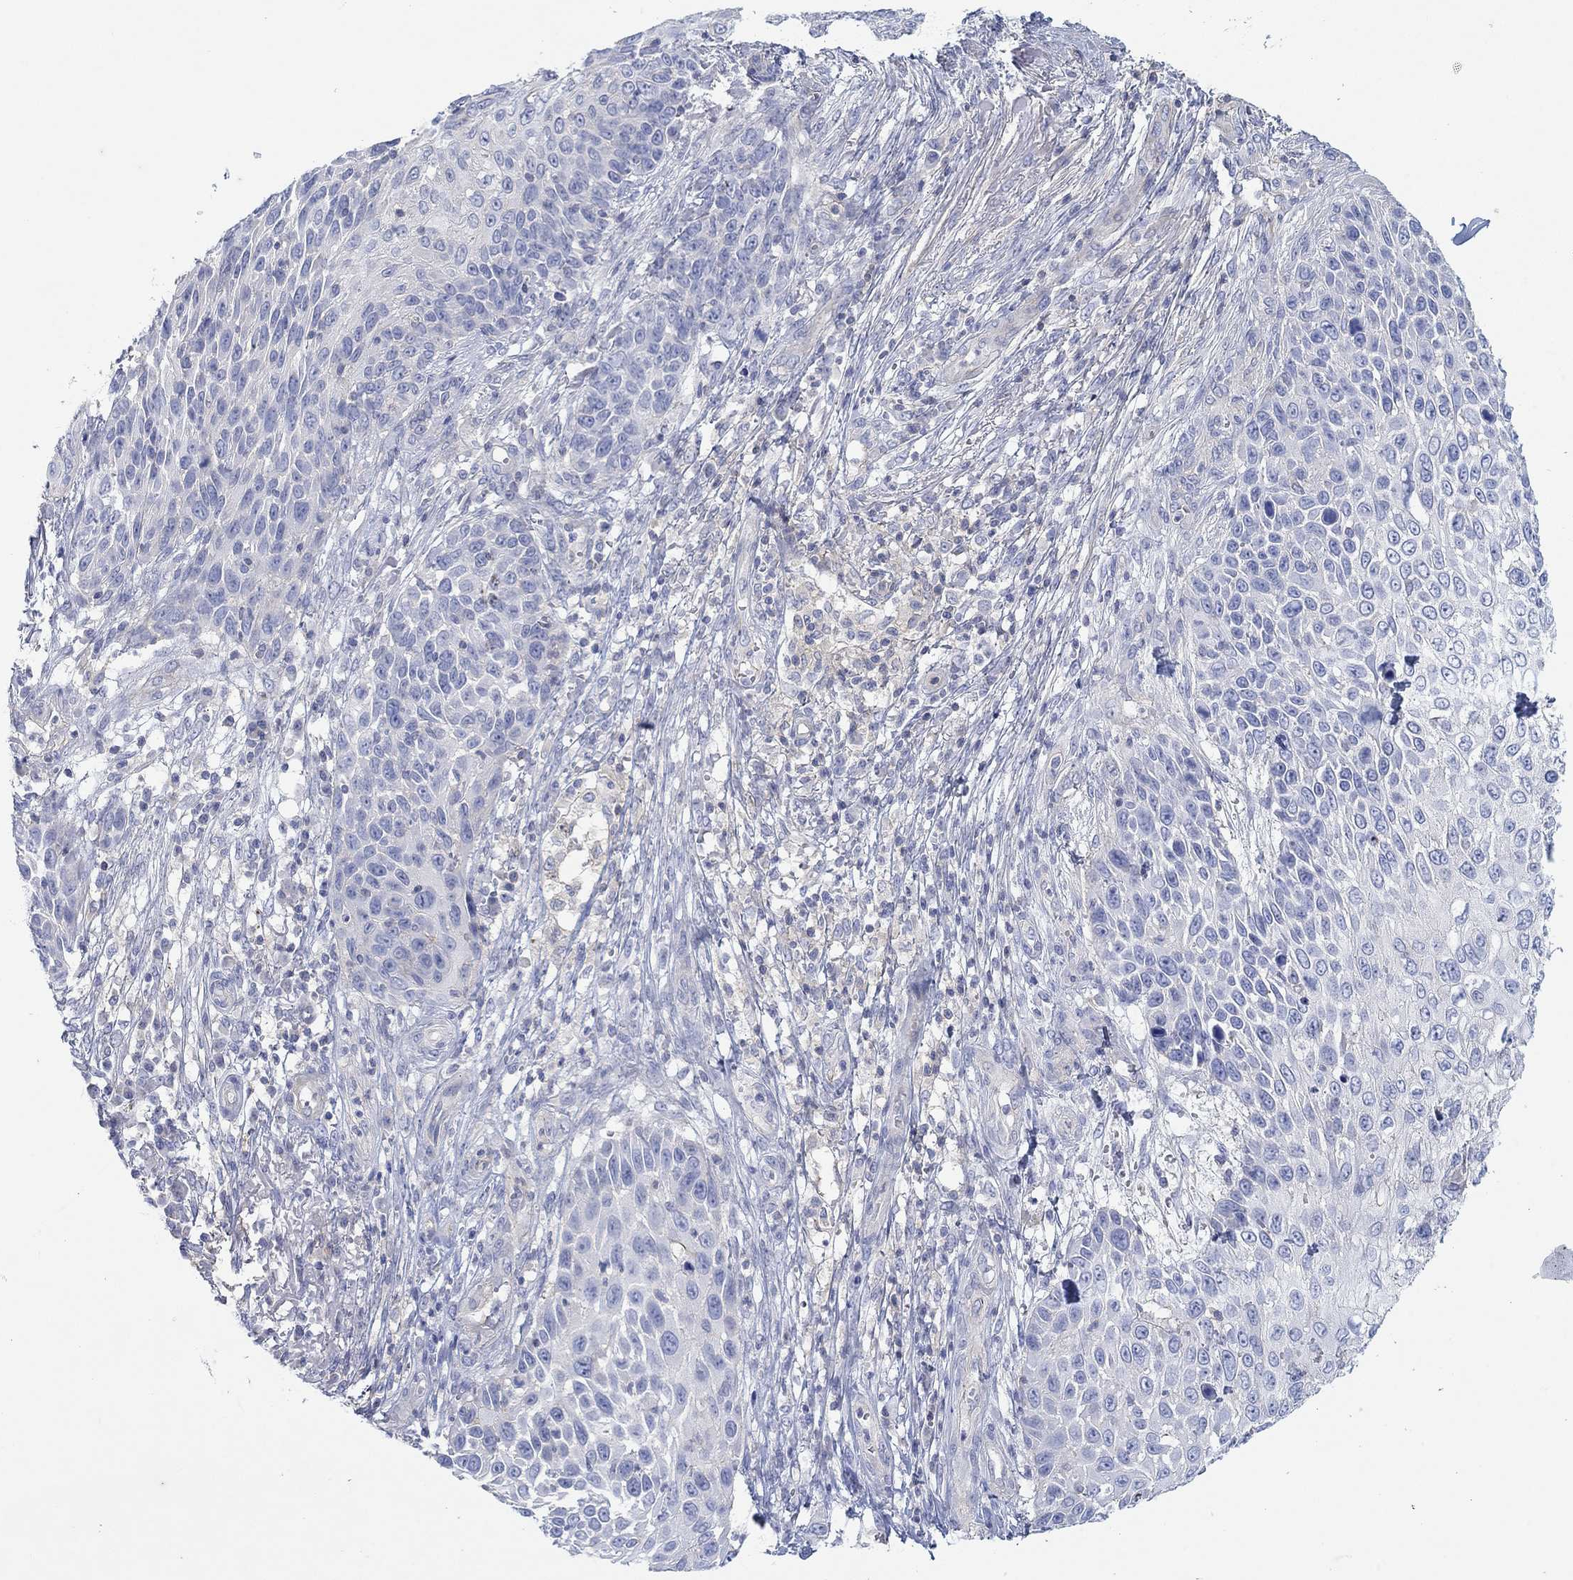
{"staining": {"intensity": "negative", "quantity": "none", "location": "none"}, "tissue": "skin cancer", "cell_type": "Tumor cells", "image_type": "cancer", "snomed": [{"axis": "morphology", "description": "Squamous cell carcinoma, NOS"}, {"axis": "topography", "description": "Skin"}], "caption": "The immunohistochemistry histopathology image has no significant positivity in tumor cells of skin cancer (squamous cell carcinoma) tissue.", "gene": "PPIL6", "patient": {"sex": "male", "age": 92}}